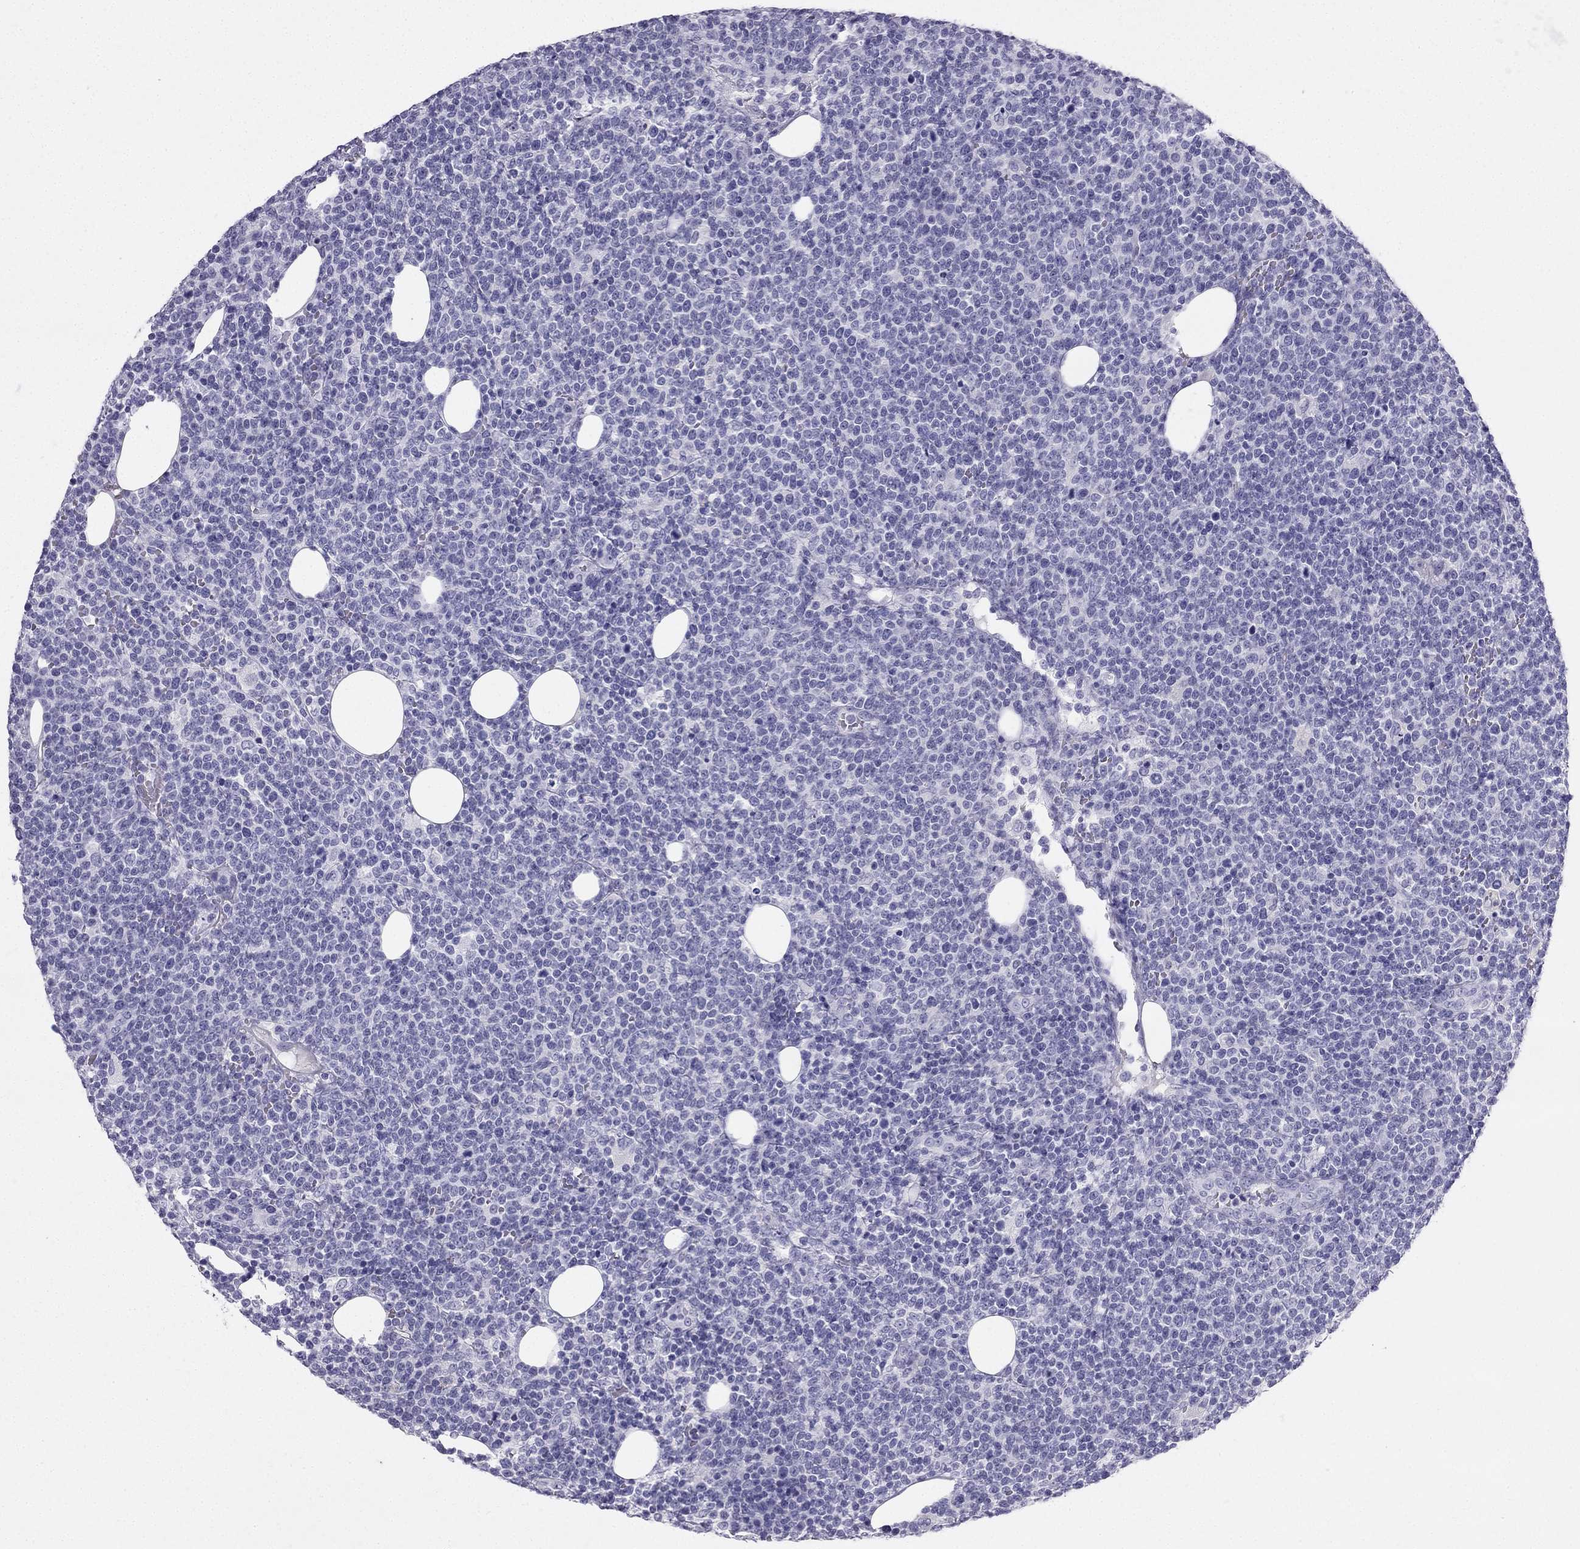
{"staining": {"intensity": "negative", "quantity": "none", "location": "none"}, "tissue": "lymphoma", "cell_type": "Tumor cells", "image_type": "cancer", "snomed": [{"axis": "morphology", "description": "Malignant lymphoma, non-Hodgkin's type, High grade"}, {"axis": "topography", "description": "Lymph node"}], "caption": "There is no significant staining in tumor cells of high-grade malignant lymphoma, non-Hodgkin's type.", "gene": "TFF3", "patient": {"sex": "male", "age": 61}}